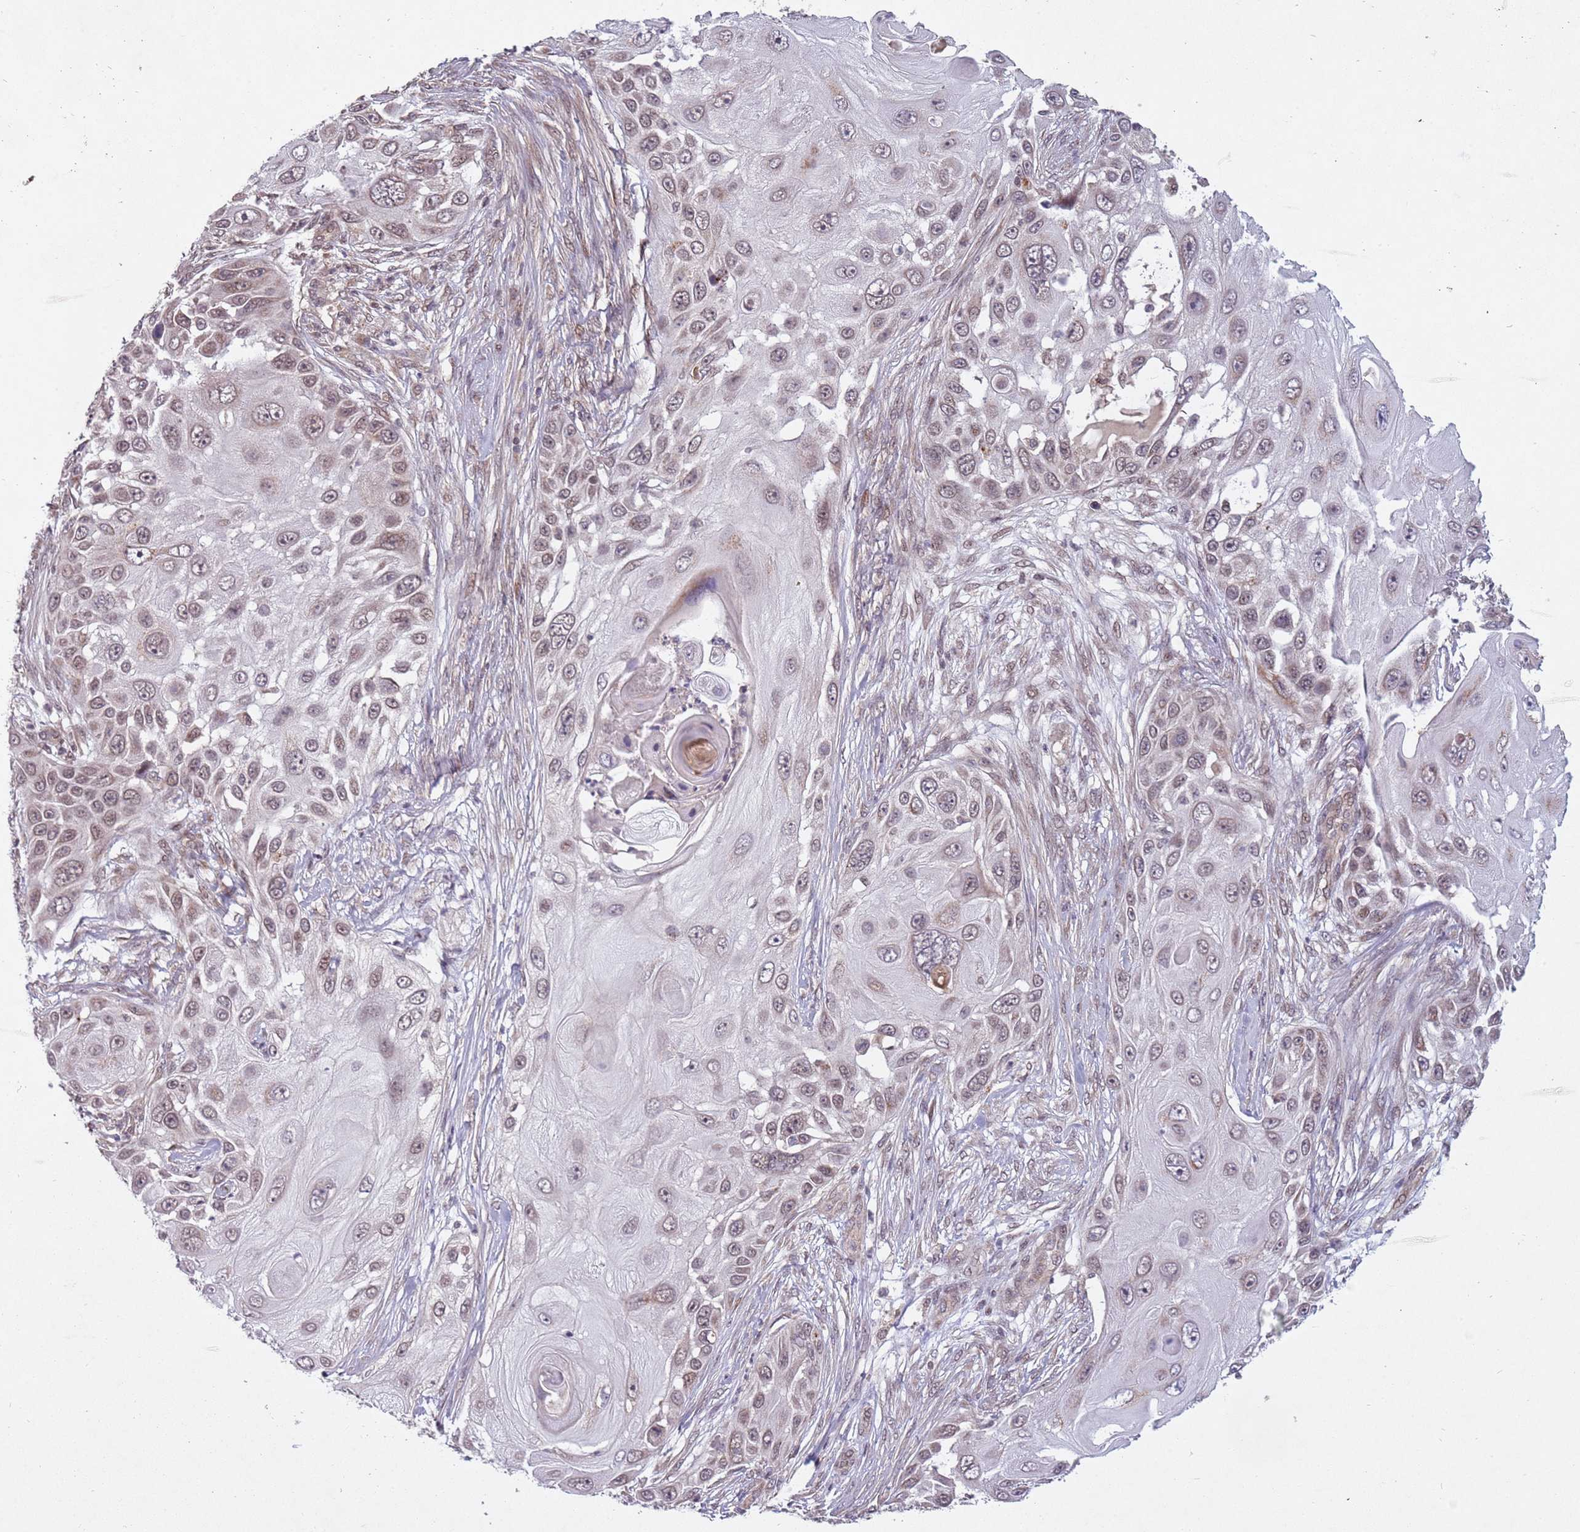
{"staining": {"intensity": "weak", "quantity": ">75%", "location": "nuclear"}, "tissue": "skin cancer", "cell_type": "Tumor cells", "image_type": "cancer", "snomed": [{"axis": "morphology", "description": "Squamous cell carcinoma, NOS"}, {"axis": "topography", "description": "Skin"}], "caption": "Skin cancer (squamous cell carcinoma) stained for a protein exhibits weak nuclear positivity in tumor cells.", "gene": "SUDS3", "patient": {"sex": "female", "age": 44}}